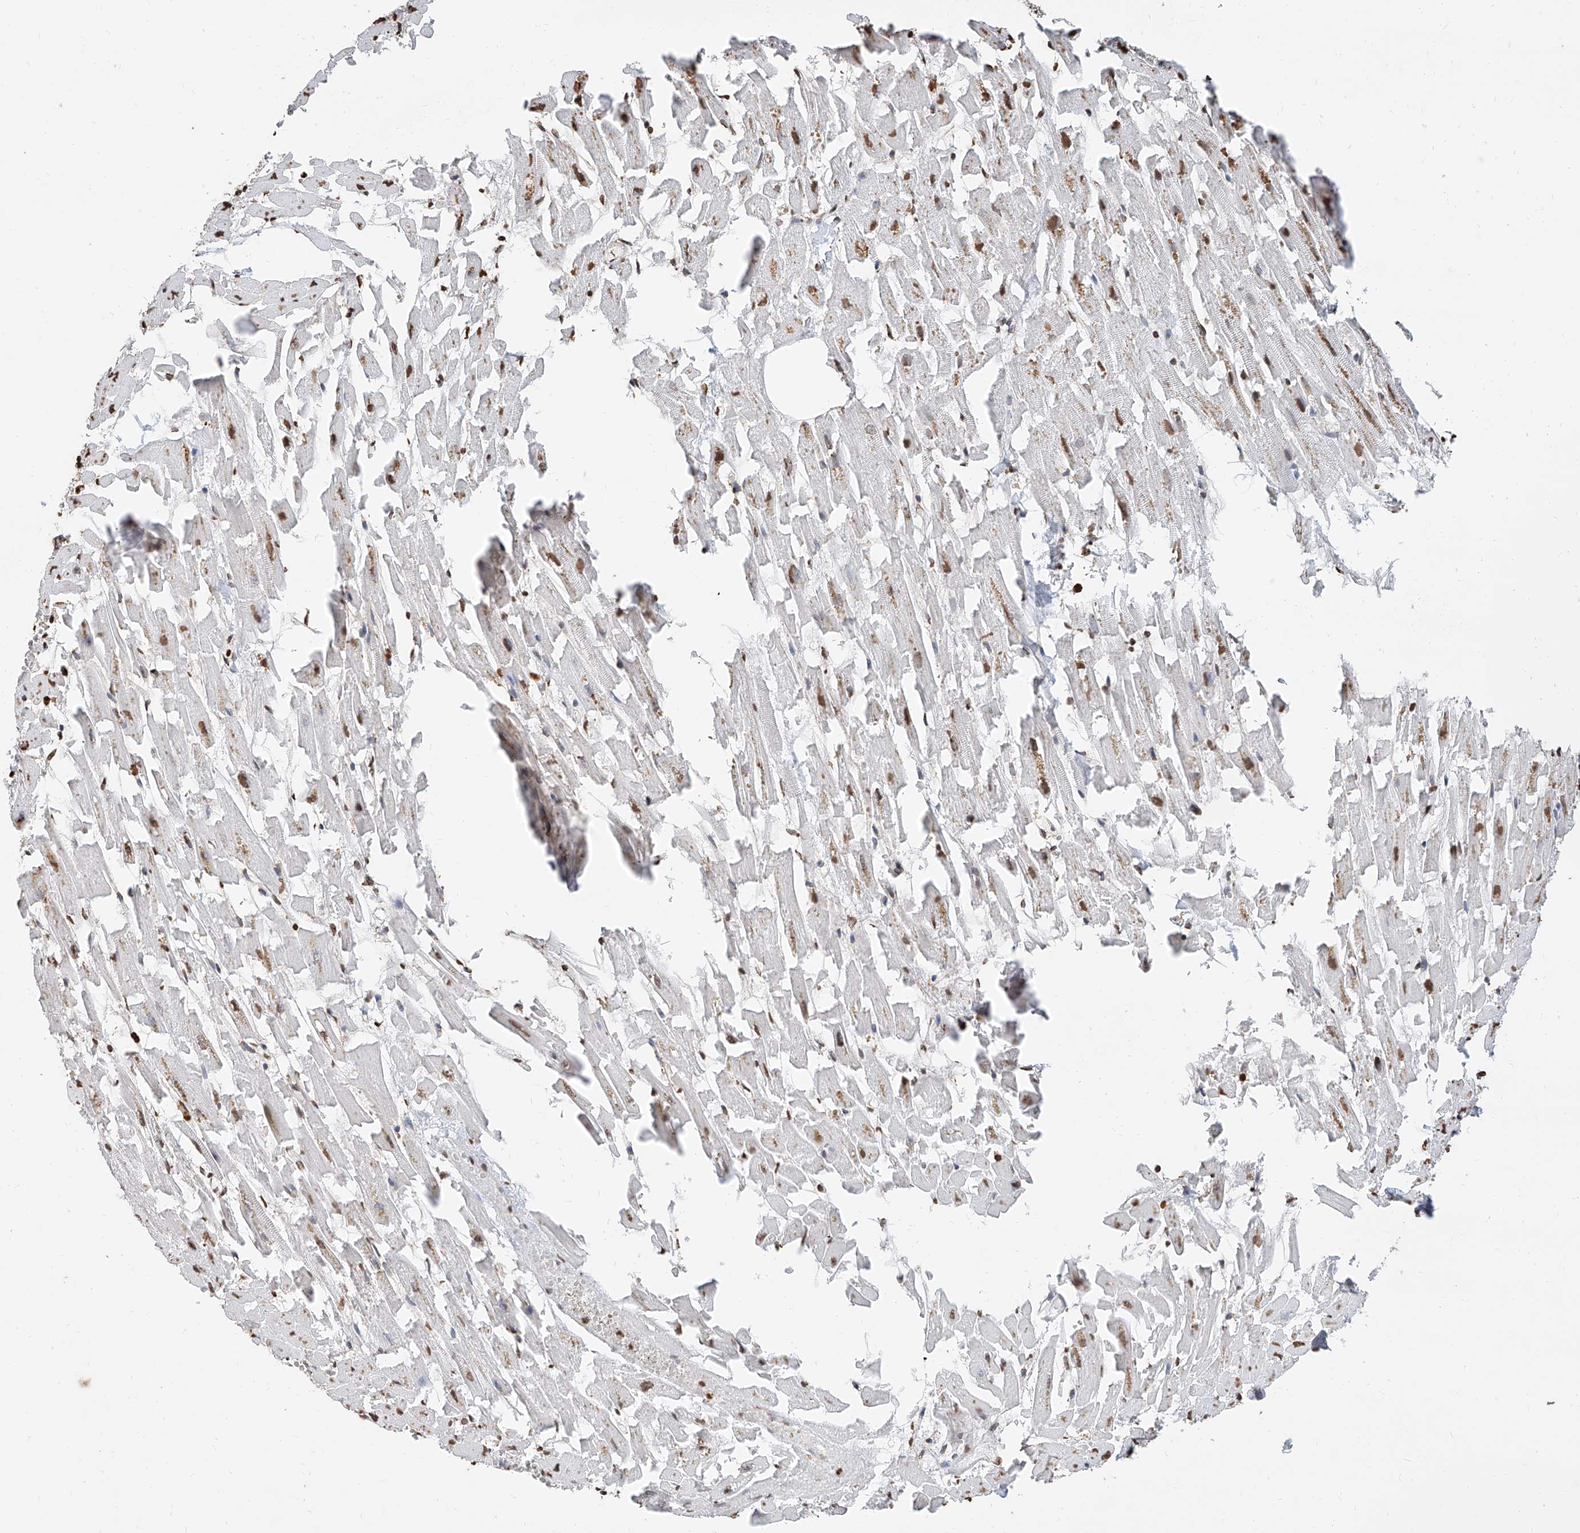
{"staining": {"intensity": "moderate", "quantity": ">75%", "location": "nuclear"}, "tissue": "heart muscle", "cell_type": "Cardiomyocytes", "image_type": "normal", "snomed": [{"axis": "morphology", "description": "Normal tissue, NOS"}, {"axis": "topography", "description": "Heart"}], "caption": "Immunohistochemical staining of normal human heart muscle displays >75% levels of moderate nuclear protein staining in about >75% of cardiomyocytes. The staining was performed using DAB (3,3'-diaminobenzidine), with brown indicating positive protein expression. Nuclei are stained blue with hematoxylin.", "gene": "RP9", "patient": {"sex": "female", "age": 64}}